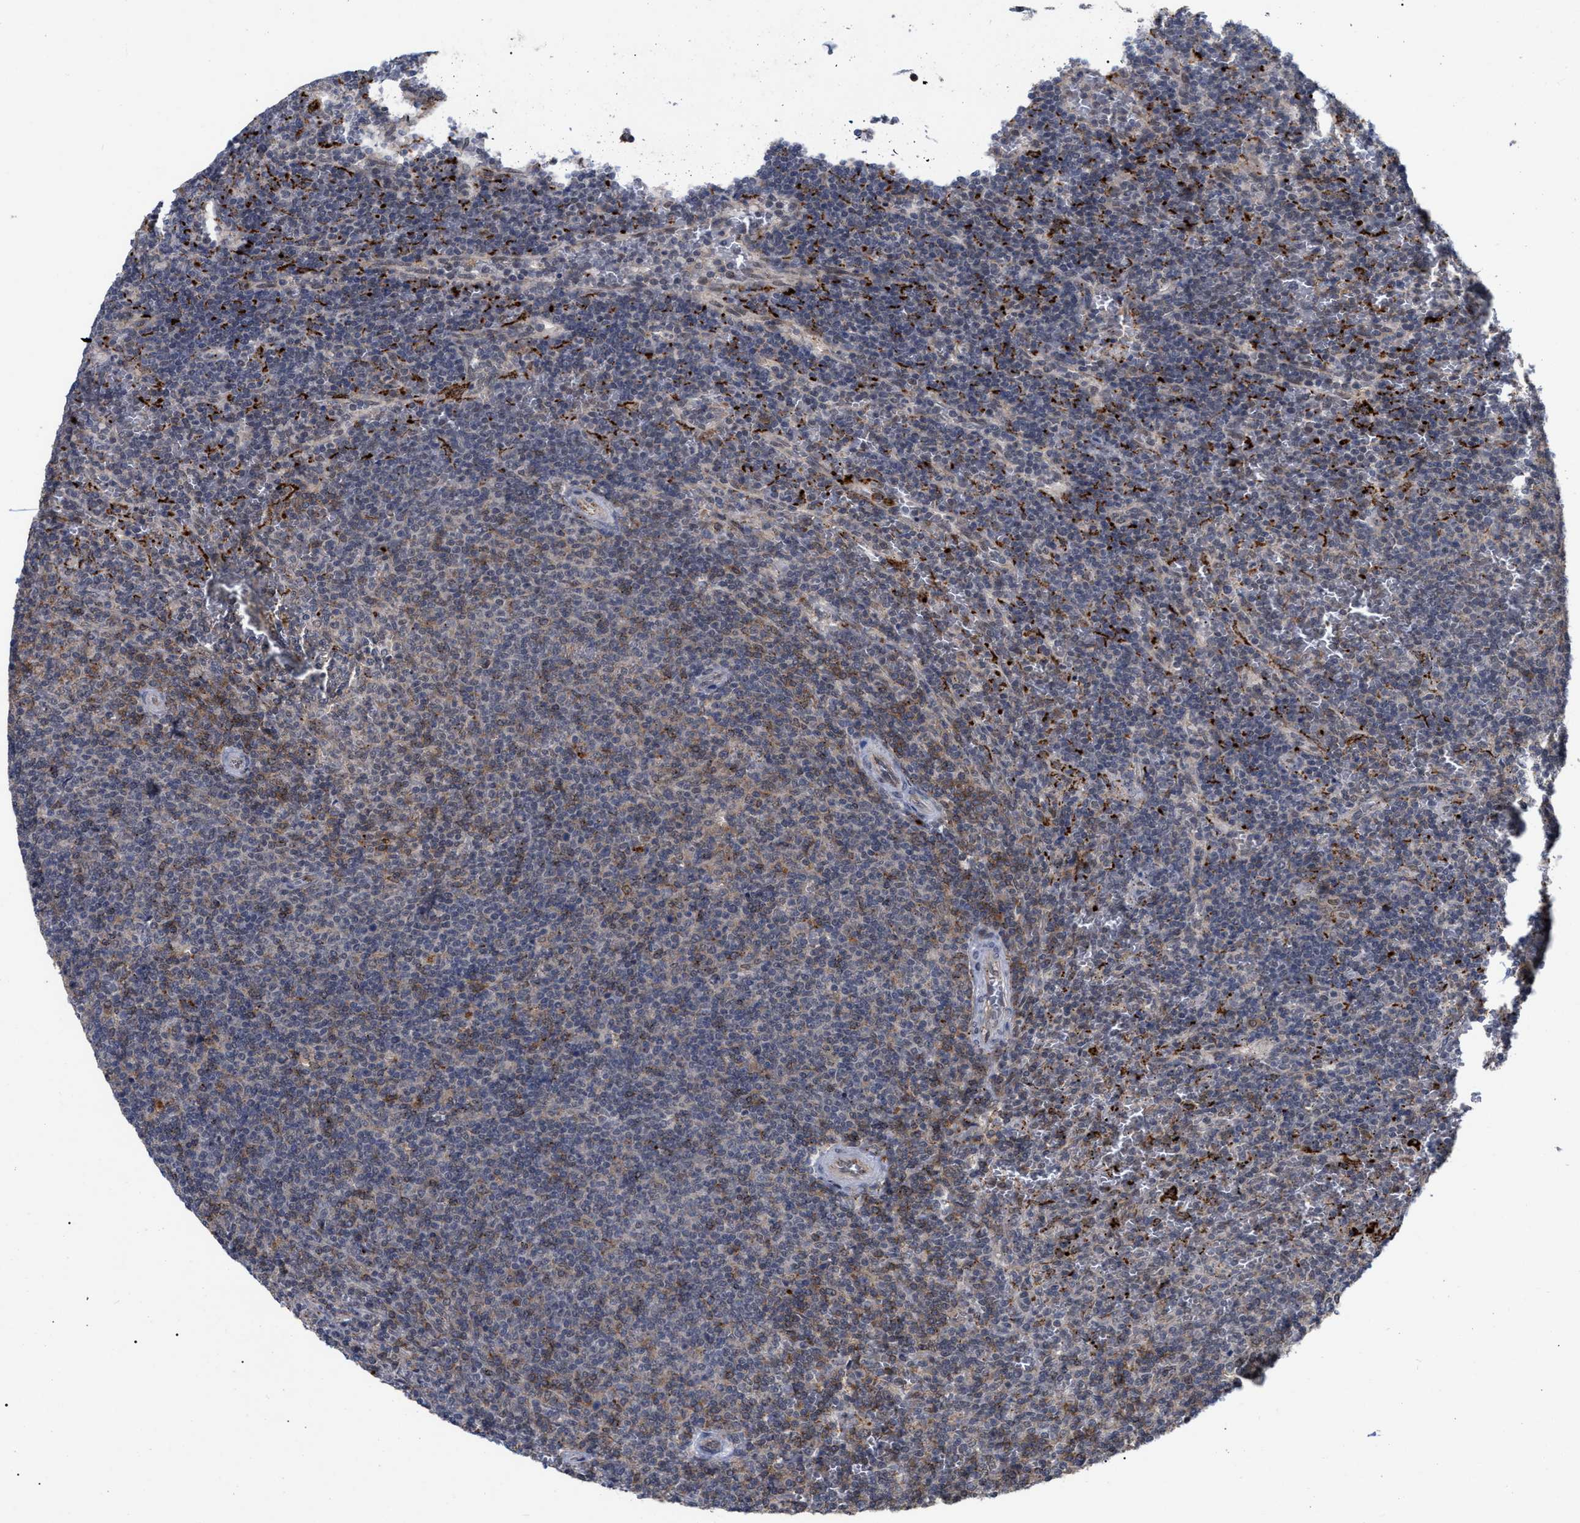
{"staining": {"intensity": "weak", "quantity": "25%-75%", "location": "cytoplasmic/membranous"}, "tissue": "lymphoma", "cell_type": "Tumor cells", "image_type": "cancer", "snomed": [{"axis": "morphology", "description": "Malignant lymphoma, non-Hodgkin's type, Low grade"}, {"axis": "topography", "description": "Spleen"}], "caption": "Lymphoma stained with DAB immunohistochemistry demonstrates low levels of weak cytoplasmic/membranous expression in about 25%-75% of tumor cells.", "gene": "UPF1", "patient": {"sex": "female", "age": 19}}